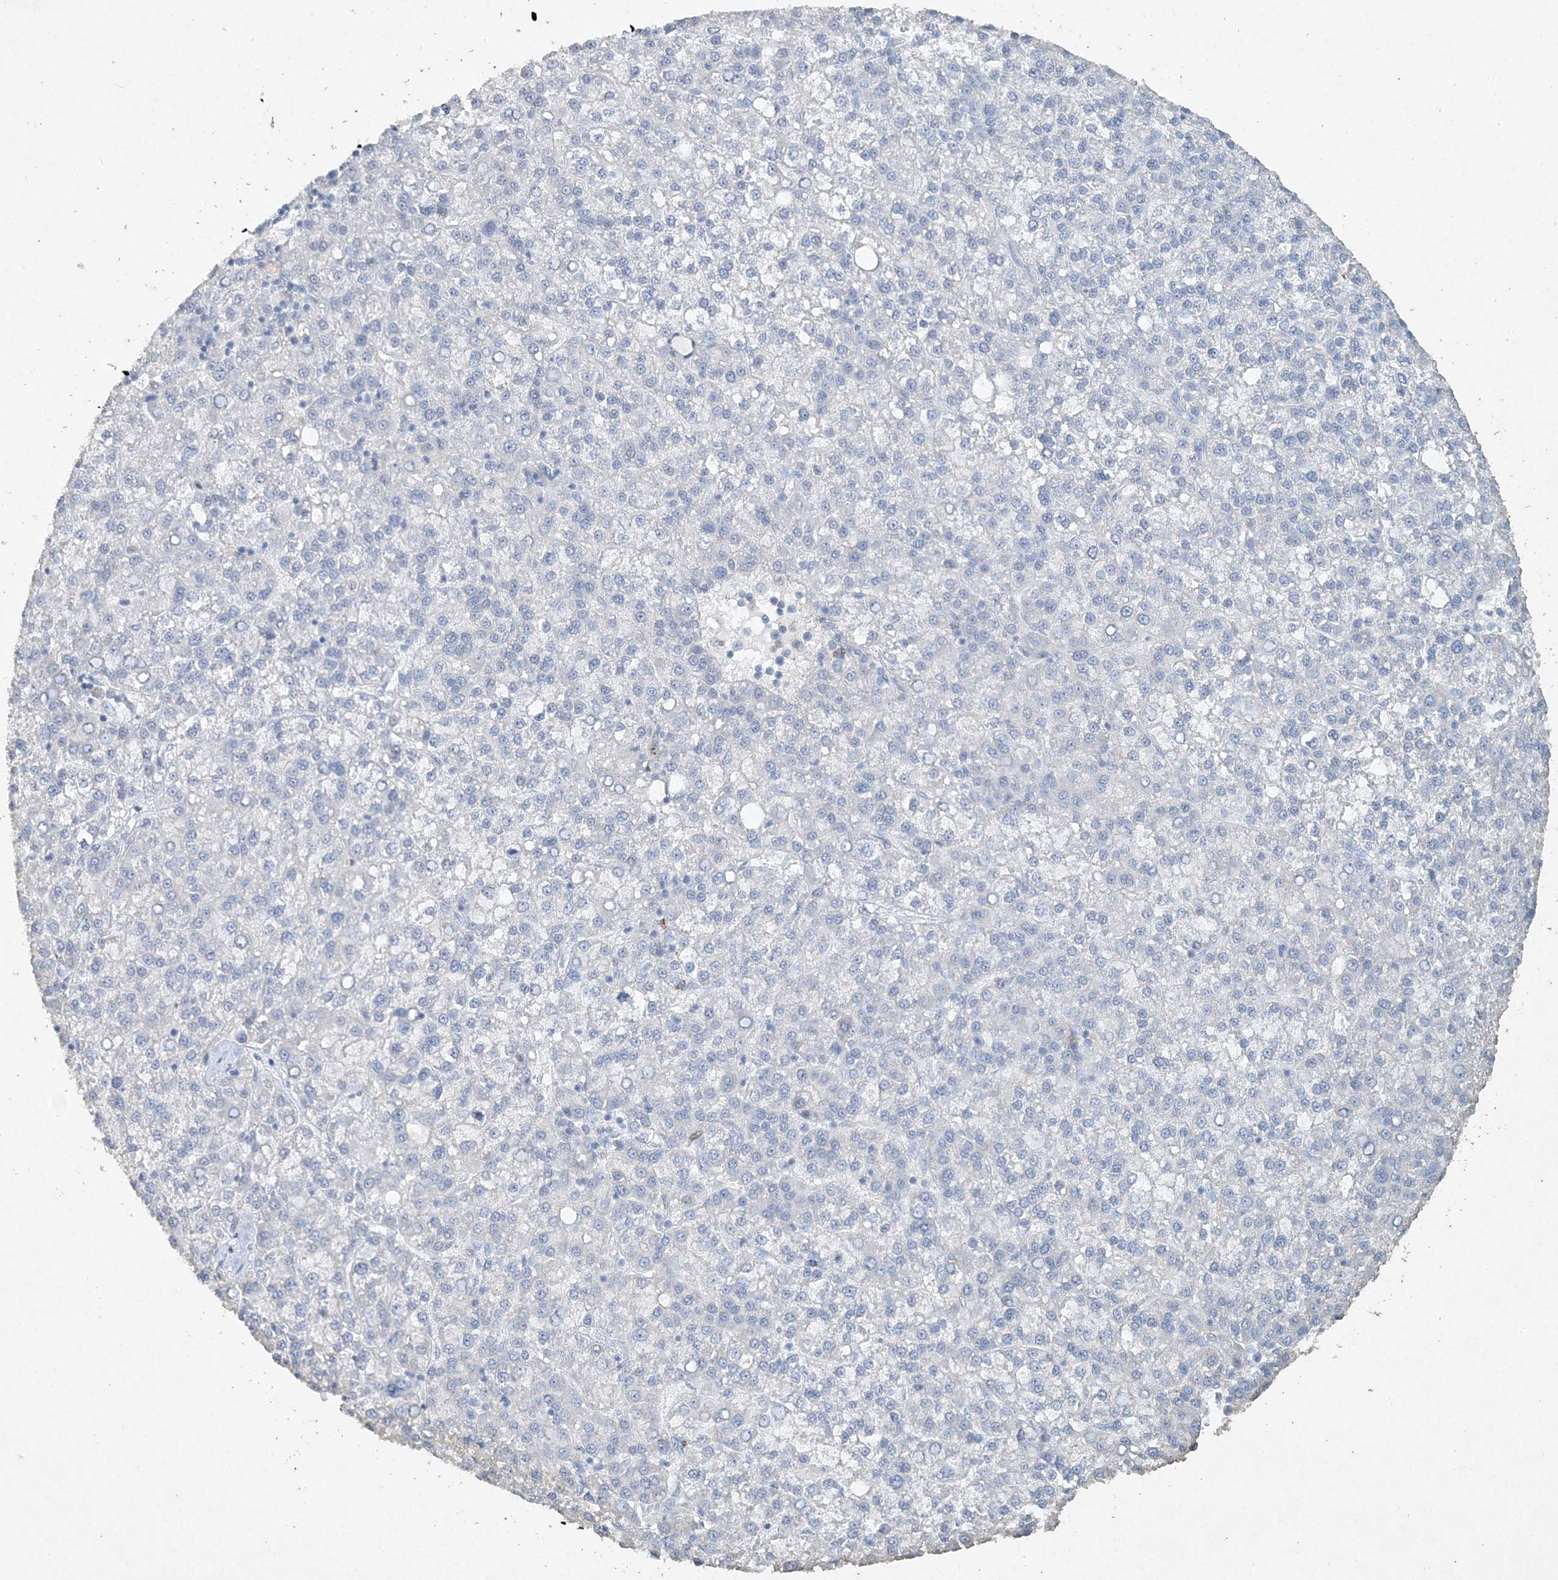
{"staining": {"intensity": "negative", "quantity": "none", "location": "none"}, "tissue": "liver cancer", "cell_type": "Tumor cells", "image_type": "cancer", "snomed": [{"axis": "morphology", "description": "Carcinoma, Hepatocellular, NOS"}, {"axis": "topography", "description": "Liver"}], "caption": "High magnification brightfield microscopy of liver hepatocellular carcinoma stained with DAB (3,3'-diaminobenzidine) (brown) and counterstained with hematoxylin (blue): tumor cells show no significant expression. Nuclei are stained in blue.", "gene": "DNAH5", "patient": {"sex": "female", "age": 58}}